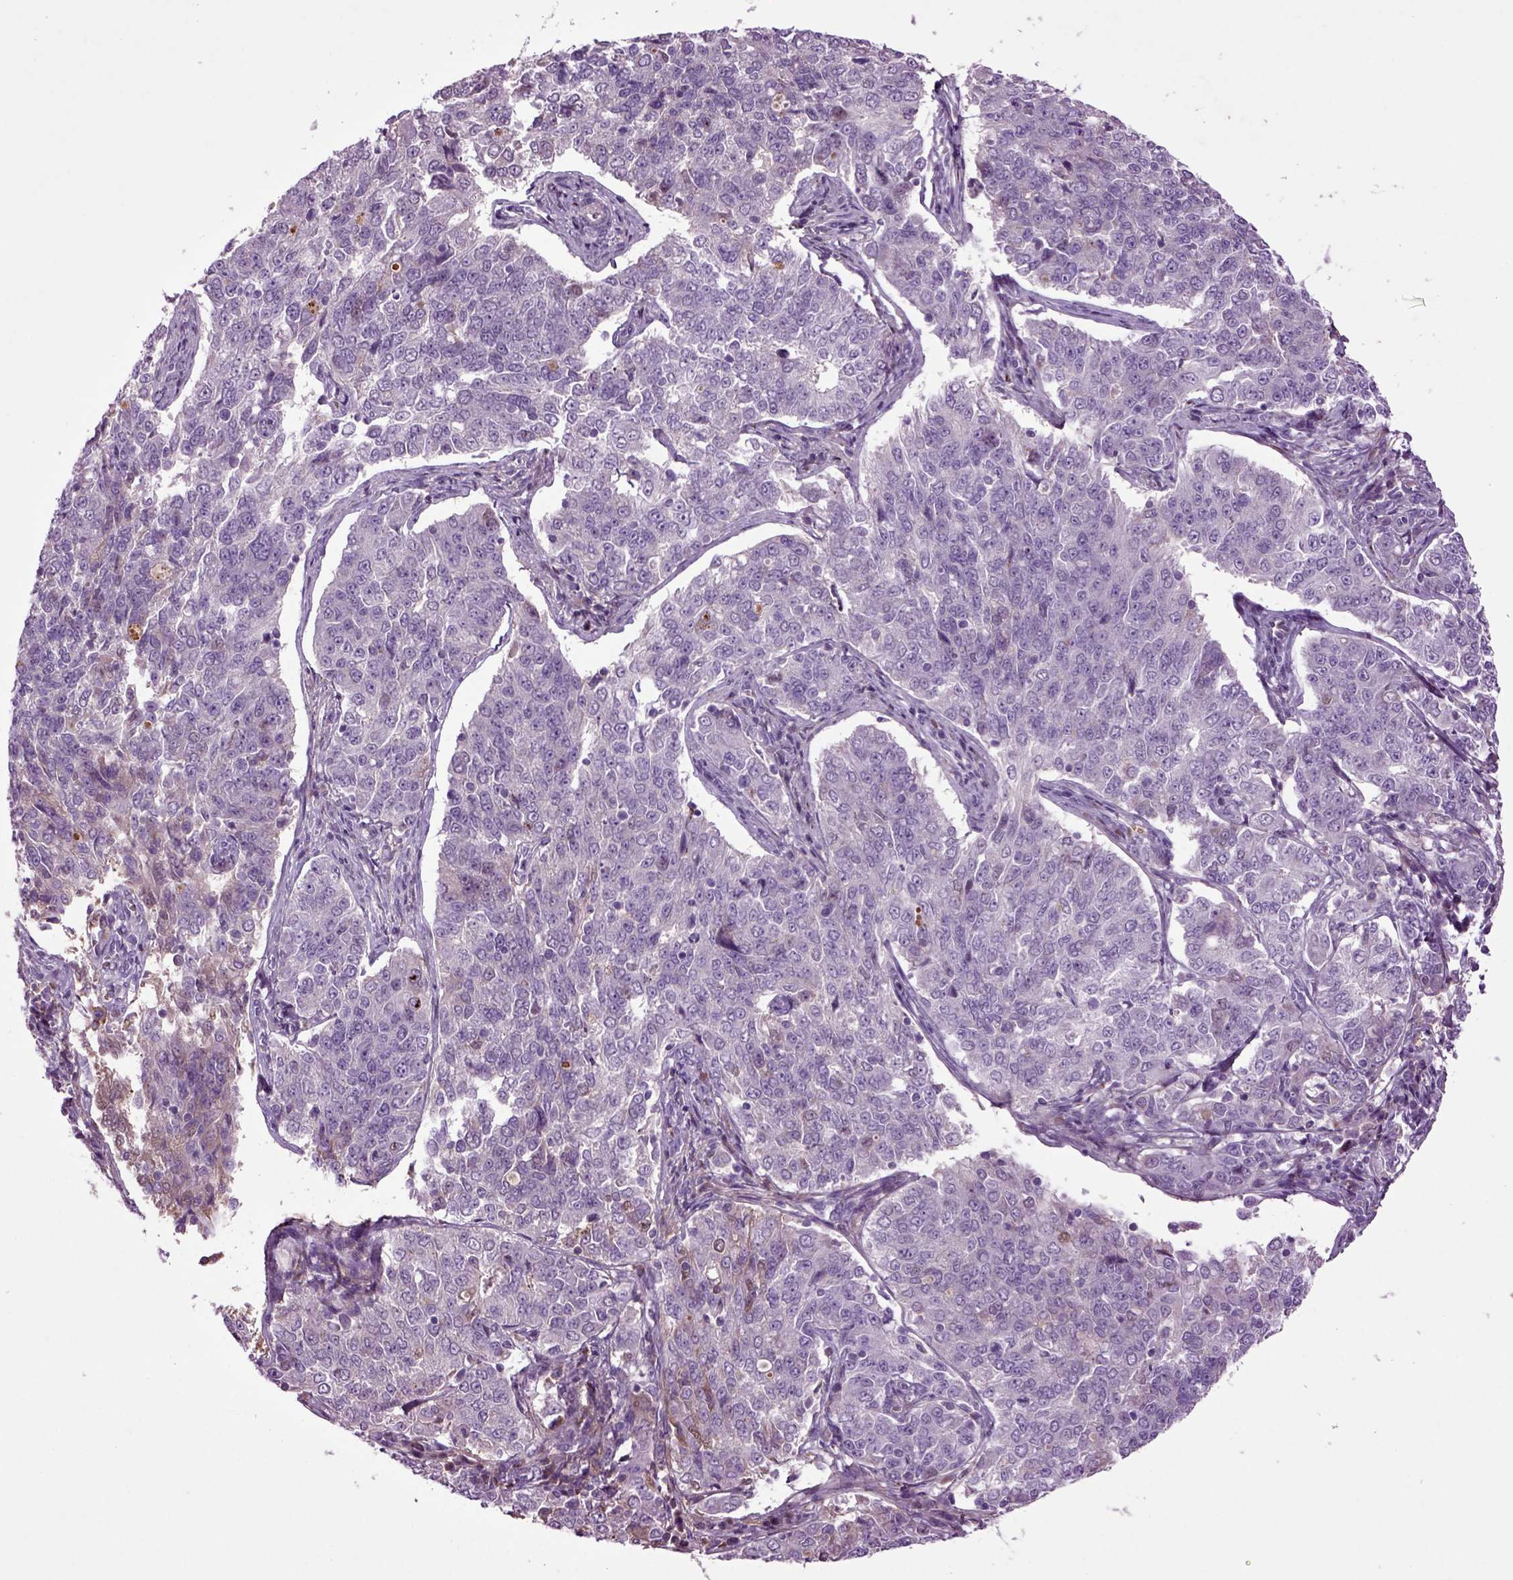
{"staining": {"intensity": "weak", "quantity": "<25%", "location": "cytoplasmic/membranous"}, "tissue": "endometrial cancer", "cell_type": "Tumor cells", "image_type": "cancer", "snomed": [{"axis": "morphology", "description": "Adenocarcinoma, NOS"}, {"axis": "topography", "description": "Endometrium"}], "caption": "DAB immunohistochemical staining of human adenocarcinoma (endometrial) shows no significant expression in tumor cells. (DAB (3,3'-diaminobenzidine) immunohistochemistry visualized using brightfield microscopy, high magnification).", "gene": "SPON1", "patient": {"sex": "female", "age": 43}}